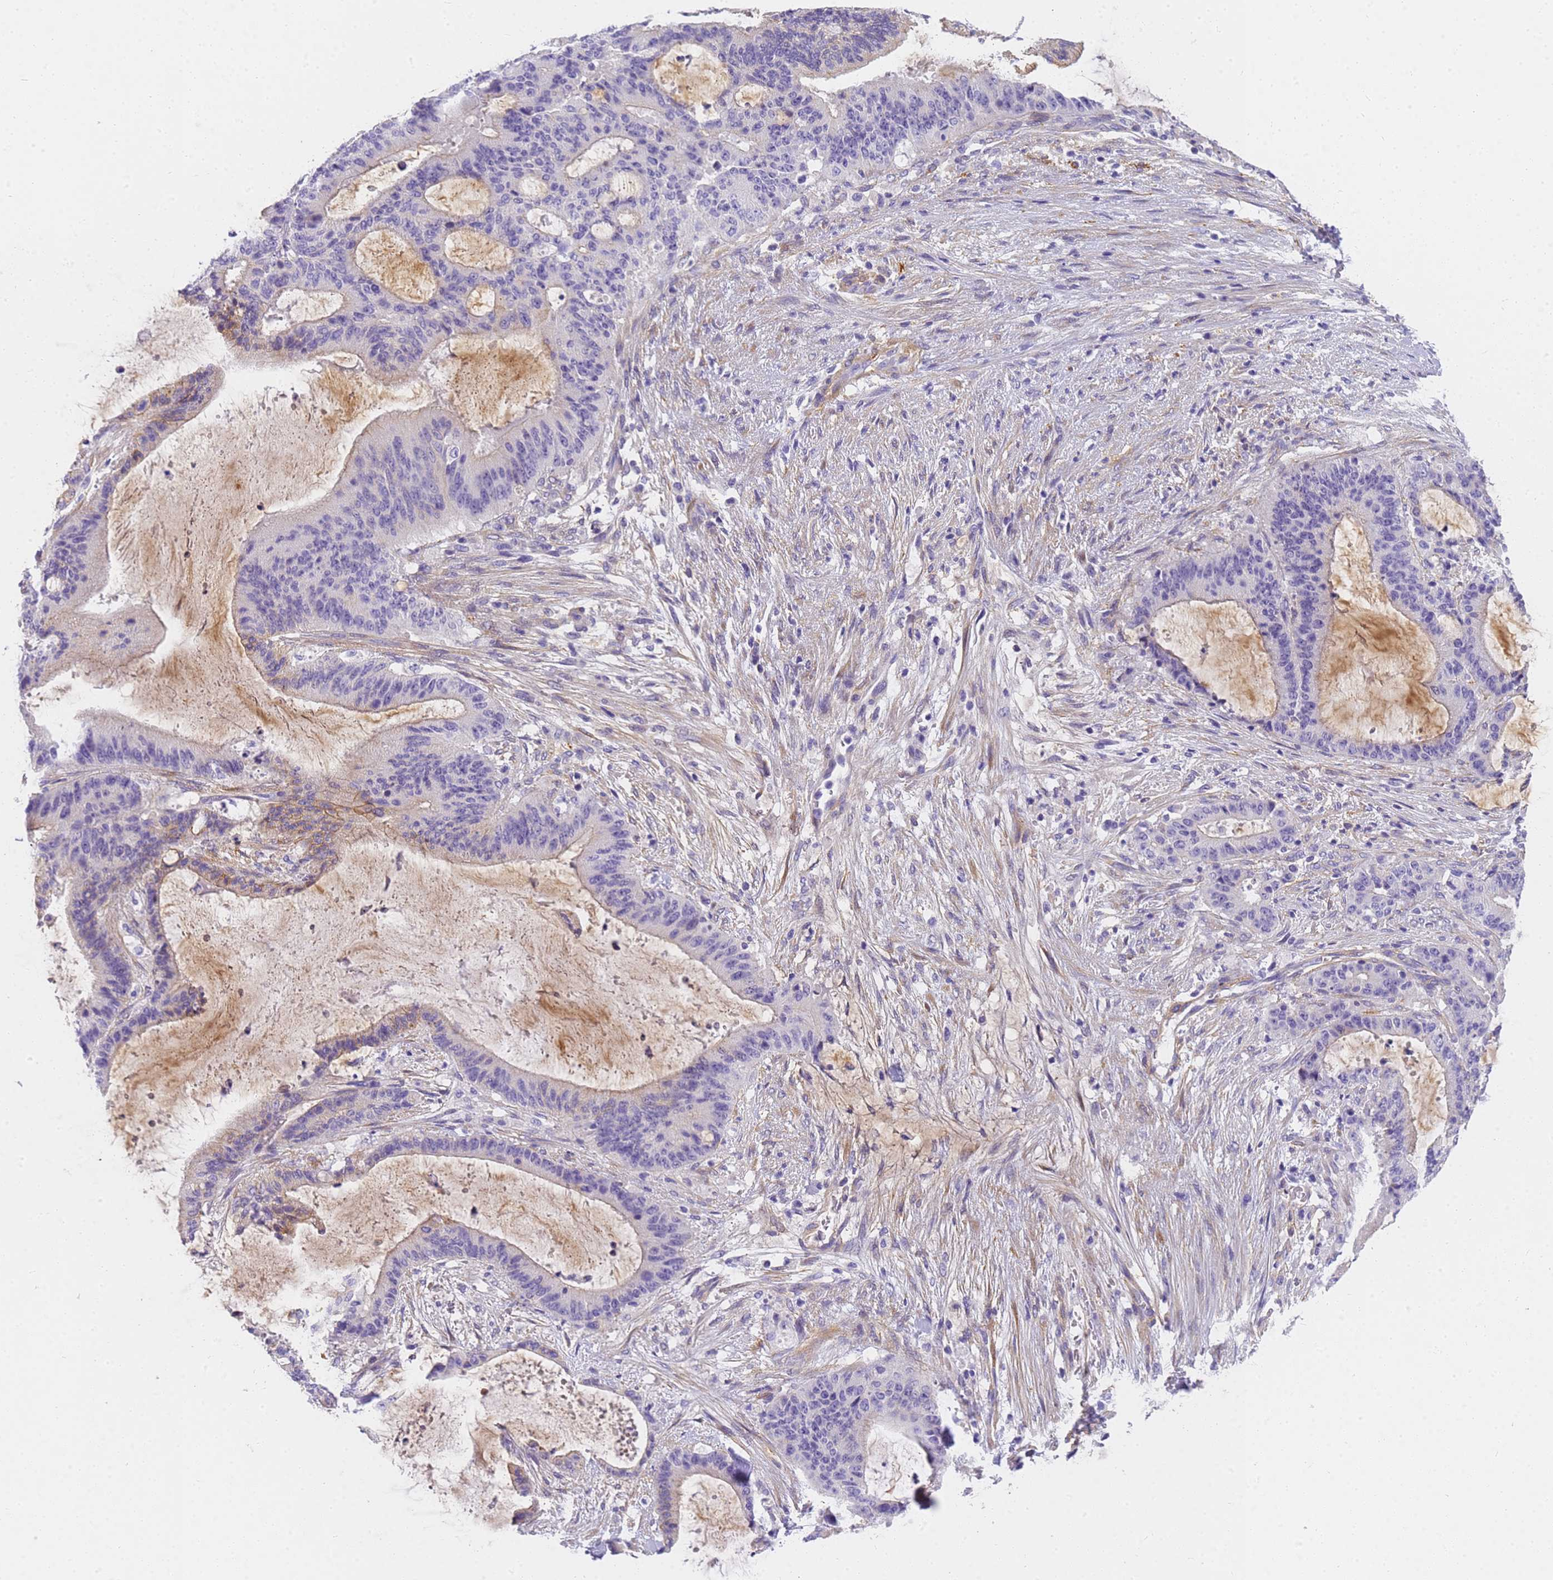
{"staining": {"intensity": "moderate", "quantity": "<25%", "location": "cytoplasmic/membranous"}, "tissue": "liver cancer", "cell_type": "Tumor cells", "image_type": "cancer", "snomed": [{"axis": "morphology", "description": "Normal tissue, NOS"}, {"axis": "morphology", "description": "Cholangiocarcinoma"}, {"axis": "topography", "description": "Liver"}, {"axis": "topography", "description": "Peripheral nerve tissue"}], "caption": "Approximately <25% of tumor cells in human cholangiocarcinoma (liver) display moderate cytoplasmic/membranous protein expression as visualized by brown immunohistochemical staining.", "gene": "MVB12A", "patient": {"sex": "female", "age": 73}}